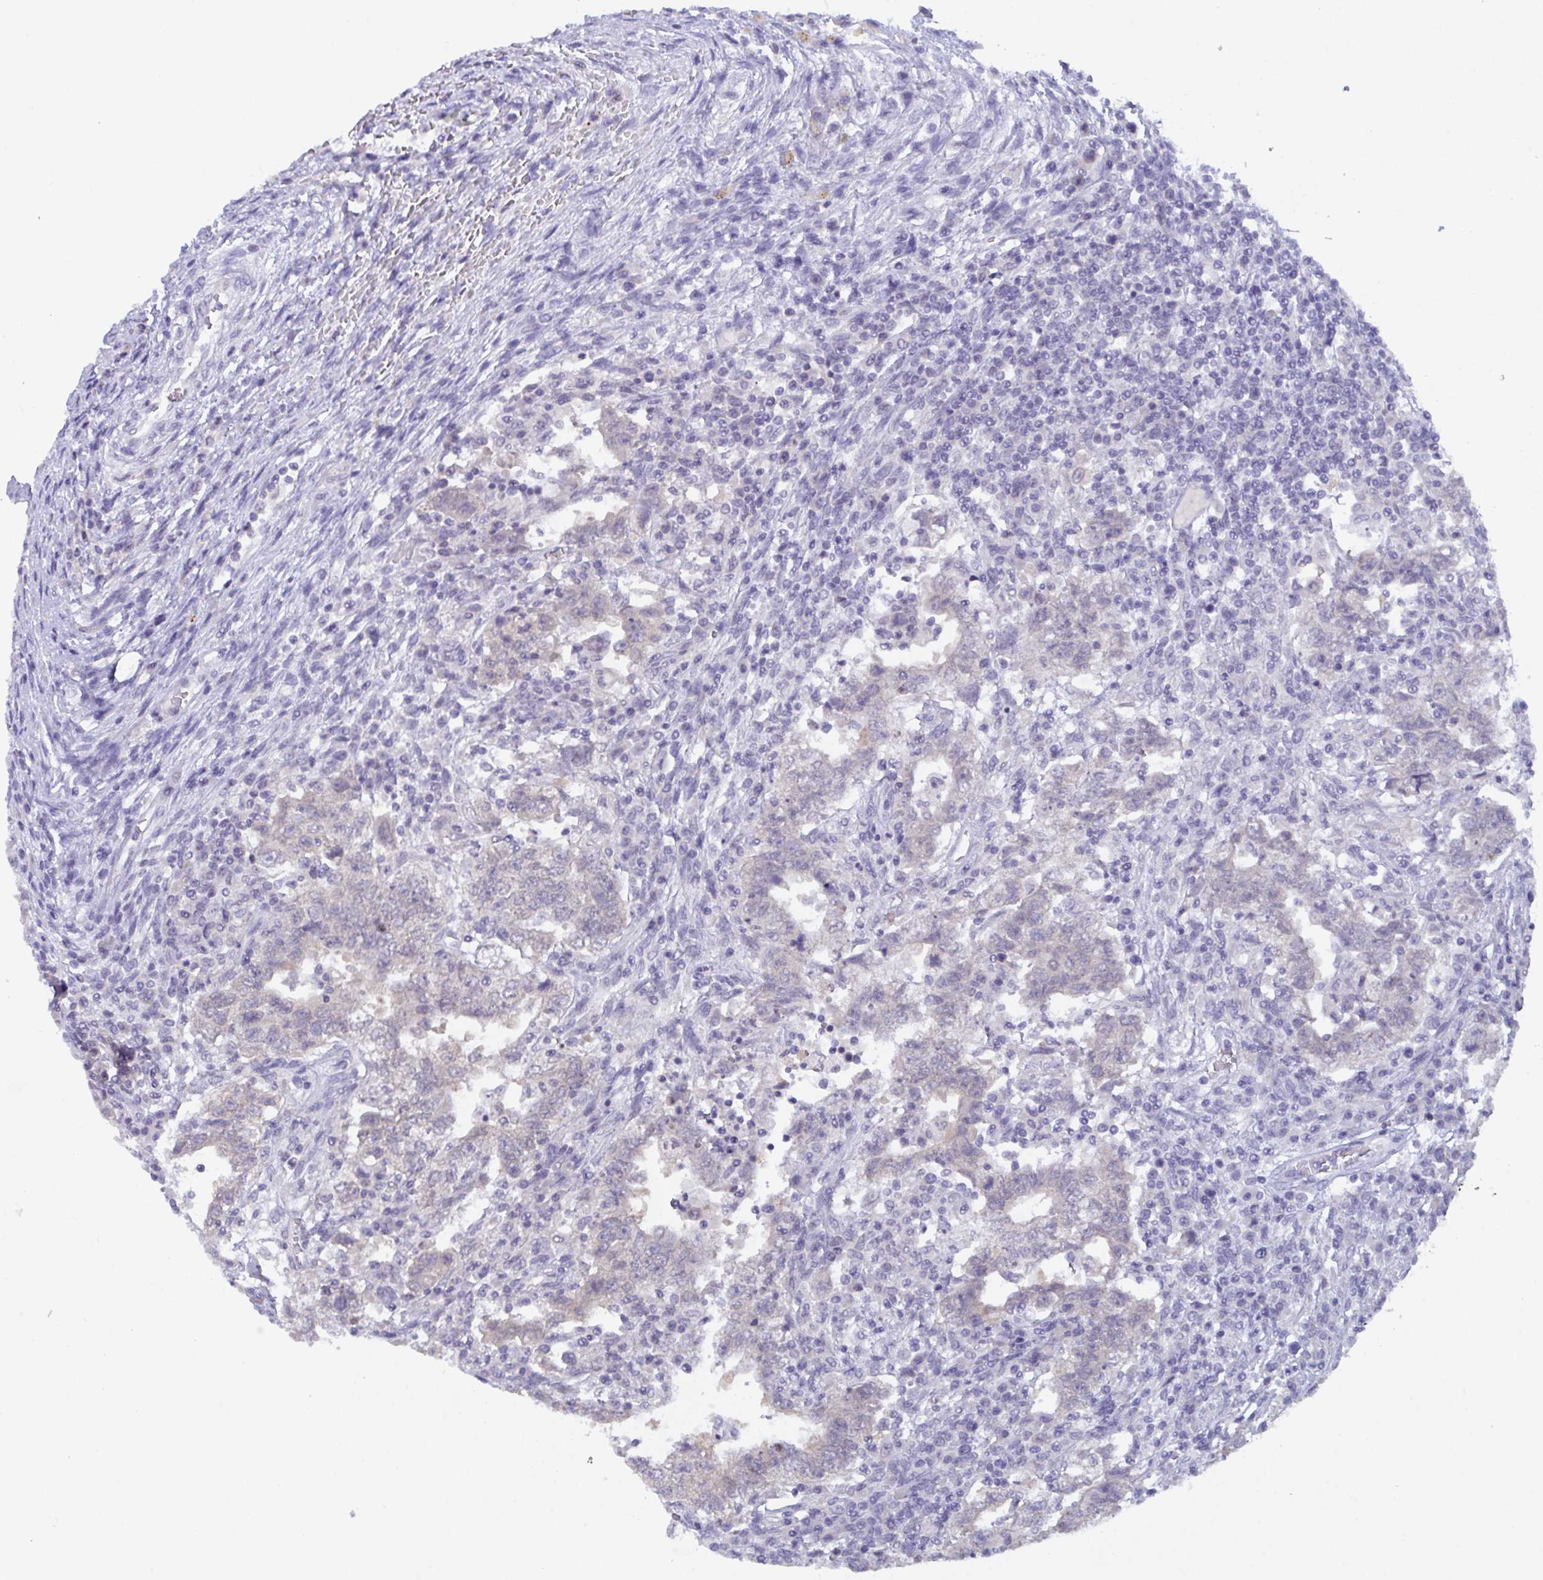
{"staining": {"intensity": "negative", "quantity": "none", "location": "none"}, "tissue": "testis cancer", "cell_type": "Tumor cells", "image_type": "cancer", "snomed": [{"axis": "morphology", "description": "Carcinoma, Embryonal, NOS"}, {"axis": "topography", "description": "Testis"}], "caption": "Histopathology image shows no significant protein positivity in tumor cells of testis cancer.", "gene": "SERPINB13", "patient": {"sex": "male", "age": 26}}